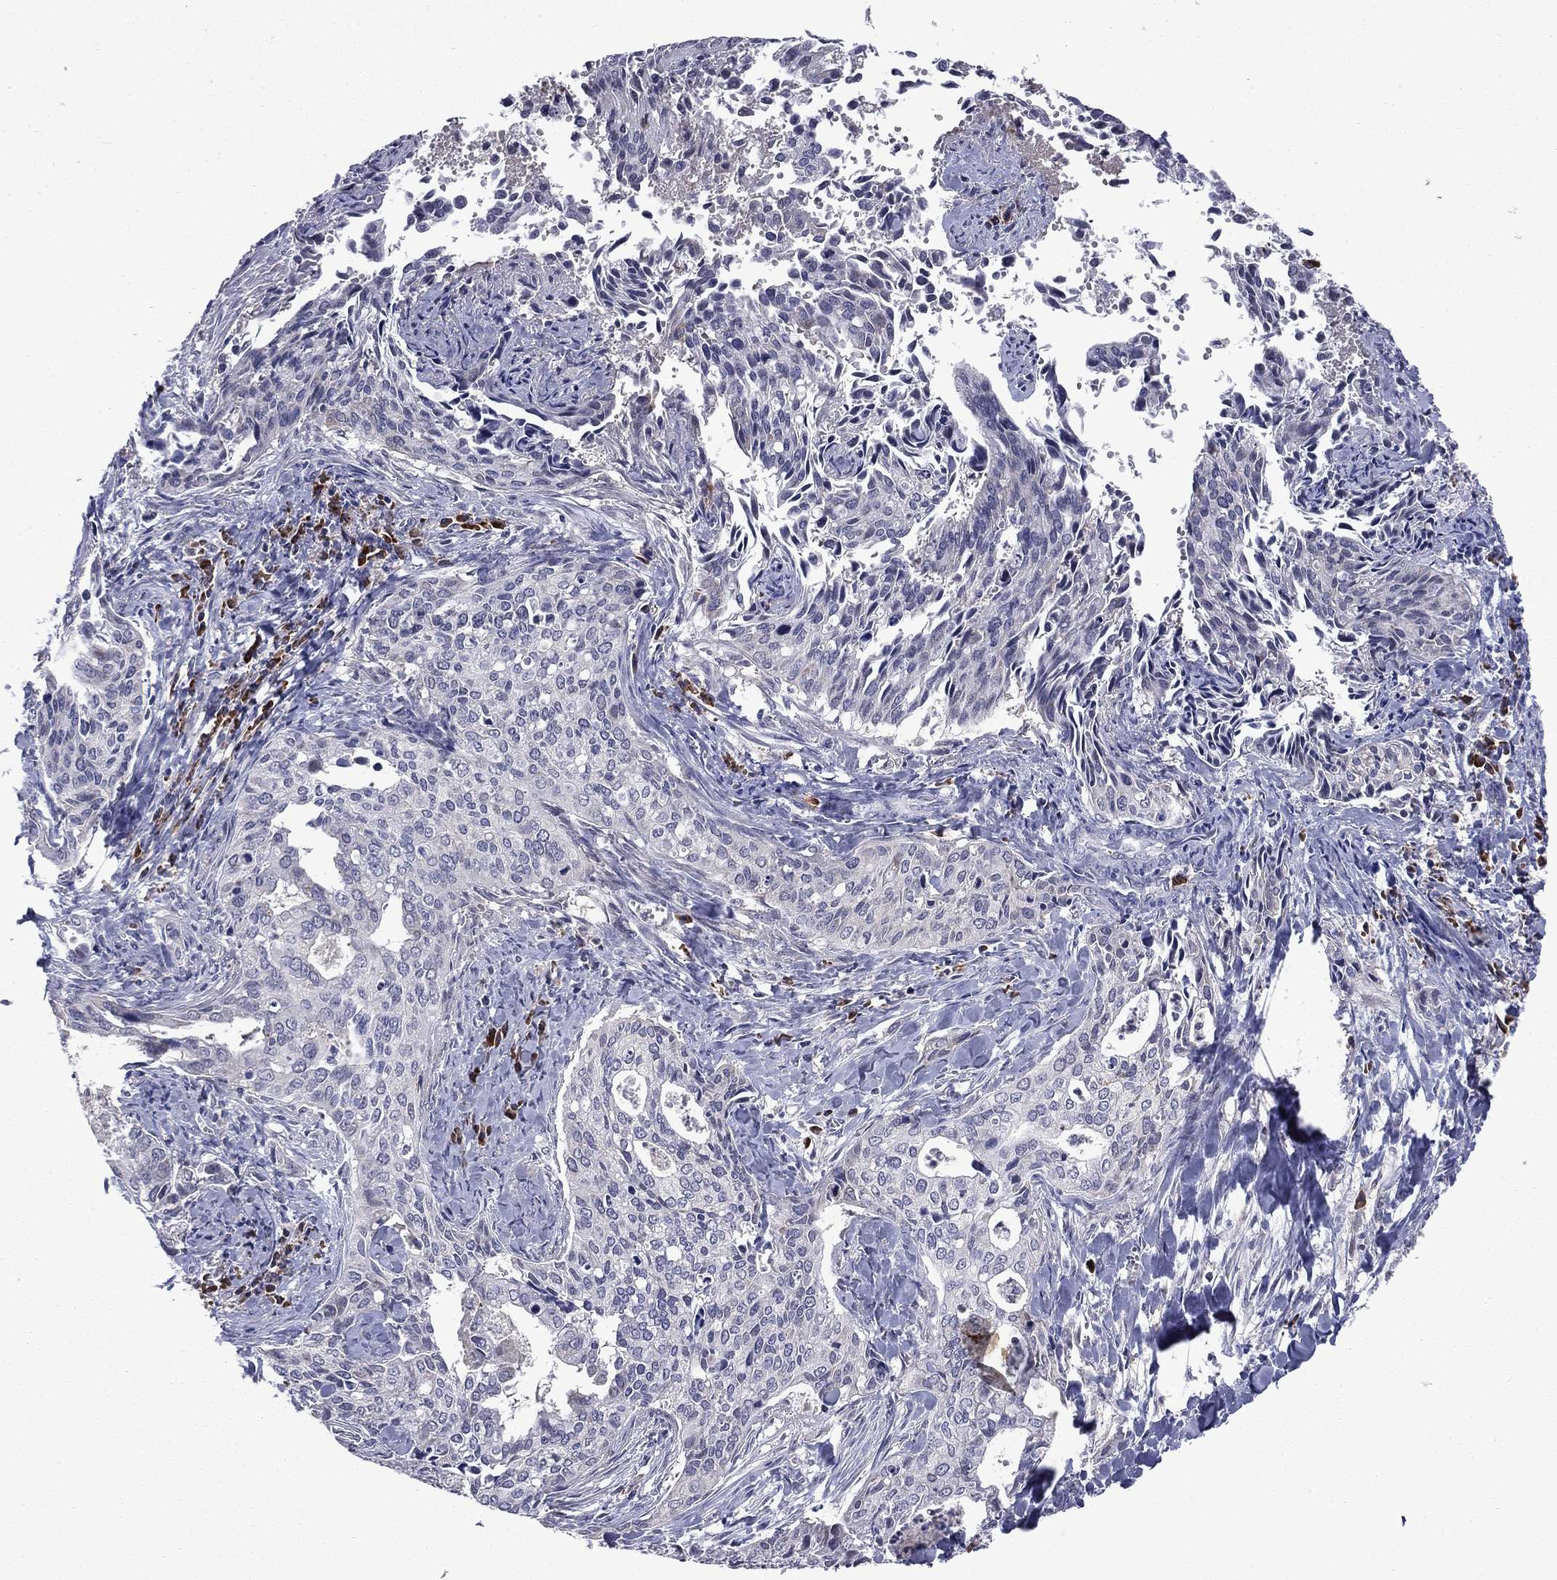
{"staining": {"intensity": "negative", "quantity": "none", "location": "none"}, "tissue": "cervical cancer", "cell_type": "Tumor cells", "image_type": "cancer", "snomed": [{"axis": "morphology", "description": "Squamous cell carcinoma, NOS"}, {"axis": "topography", "description": "Cervix"}], "caption": "Tumor cells are negative for brown protein staining in cervical squamous cell carcinoma.", "gene": "ECM1", "patient": {"sex": "female", "age": 29}}